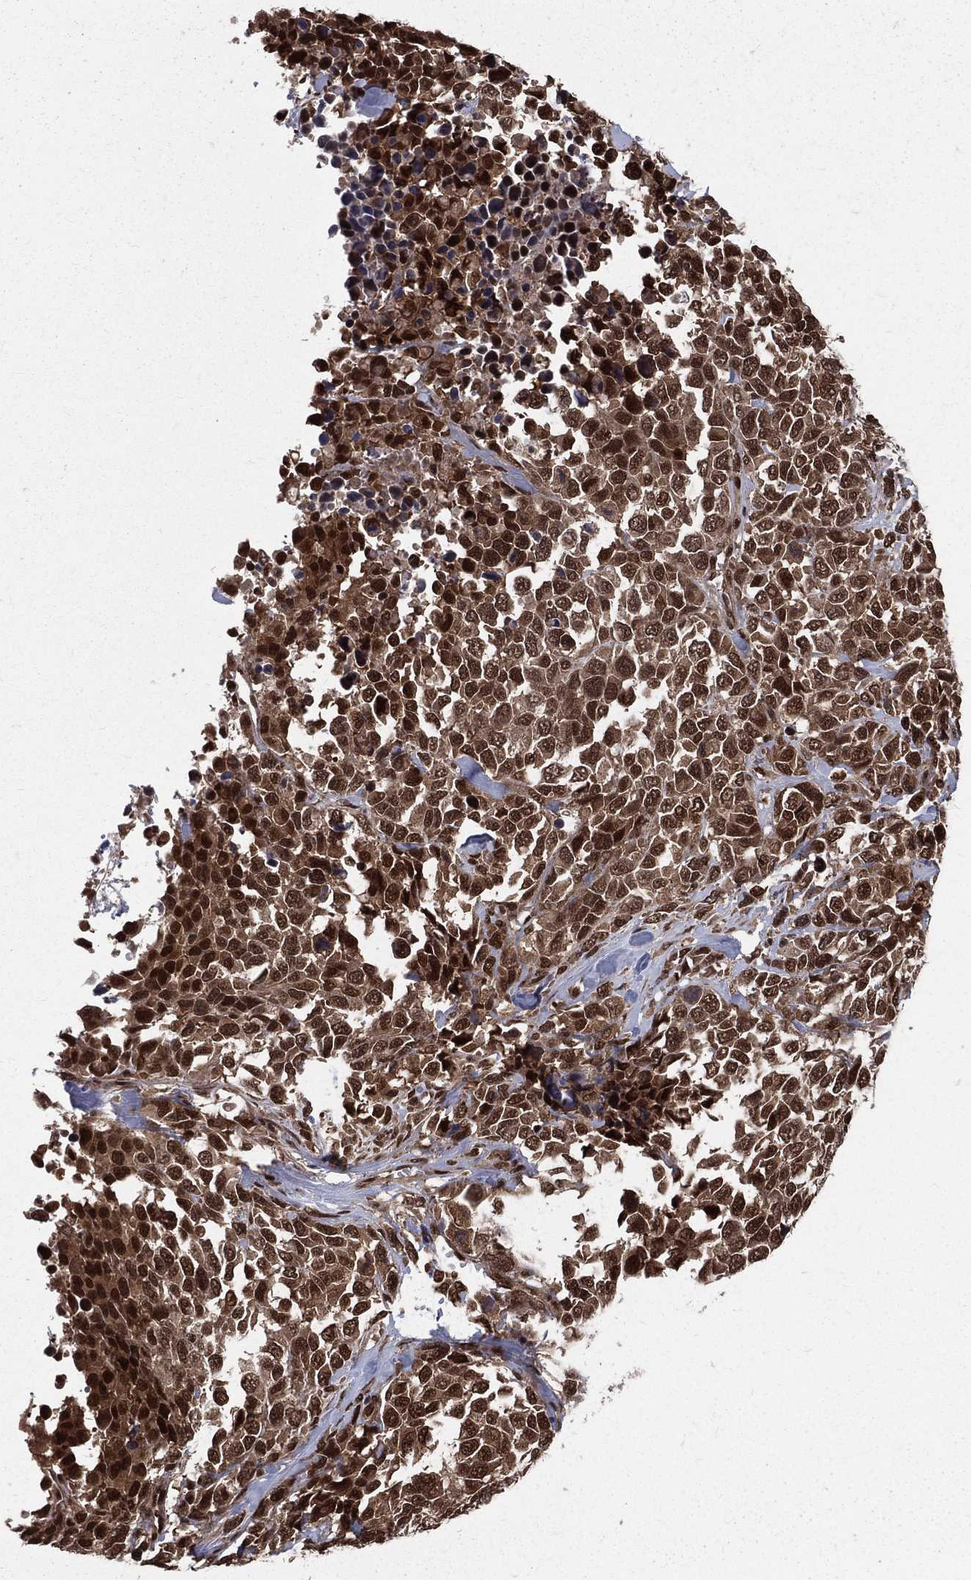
{"staining": {"intensity": "strong", "quantity": ">75%", "location": "cytoplasmic/membranous,nuclear"}, "tissue": "melanoma", "cell_type": "Tumor cells", "image_type": "cancer", "snomed": [{"axis": "morphology", "description": "Malignant melanoma, Metastatic site"}, {"axis": "topography", "description": "Skin"}], "caption": "Tumor cells reveal high levels of strong cytoplasmic/membranous and nuclear expression in about >75% of cells in melanoma.", "gene": "COPS4", "patient": {"sex": "male", "age": 84}}